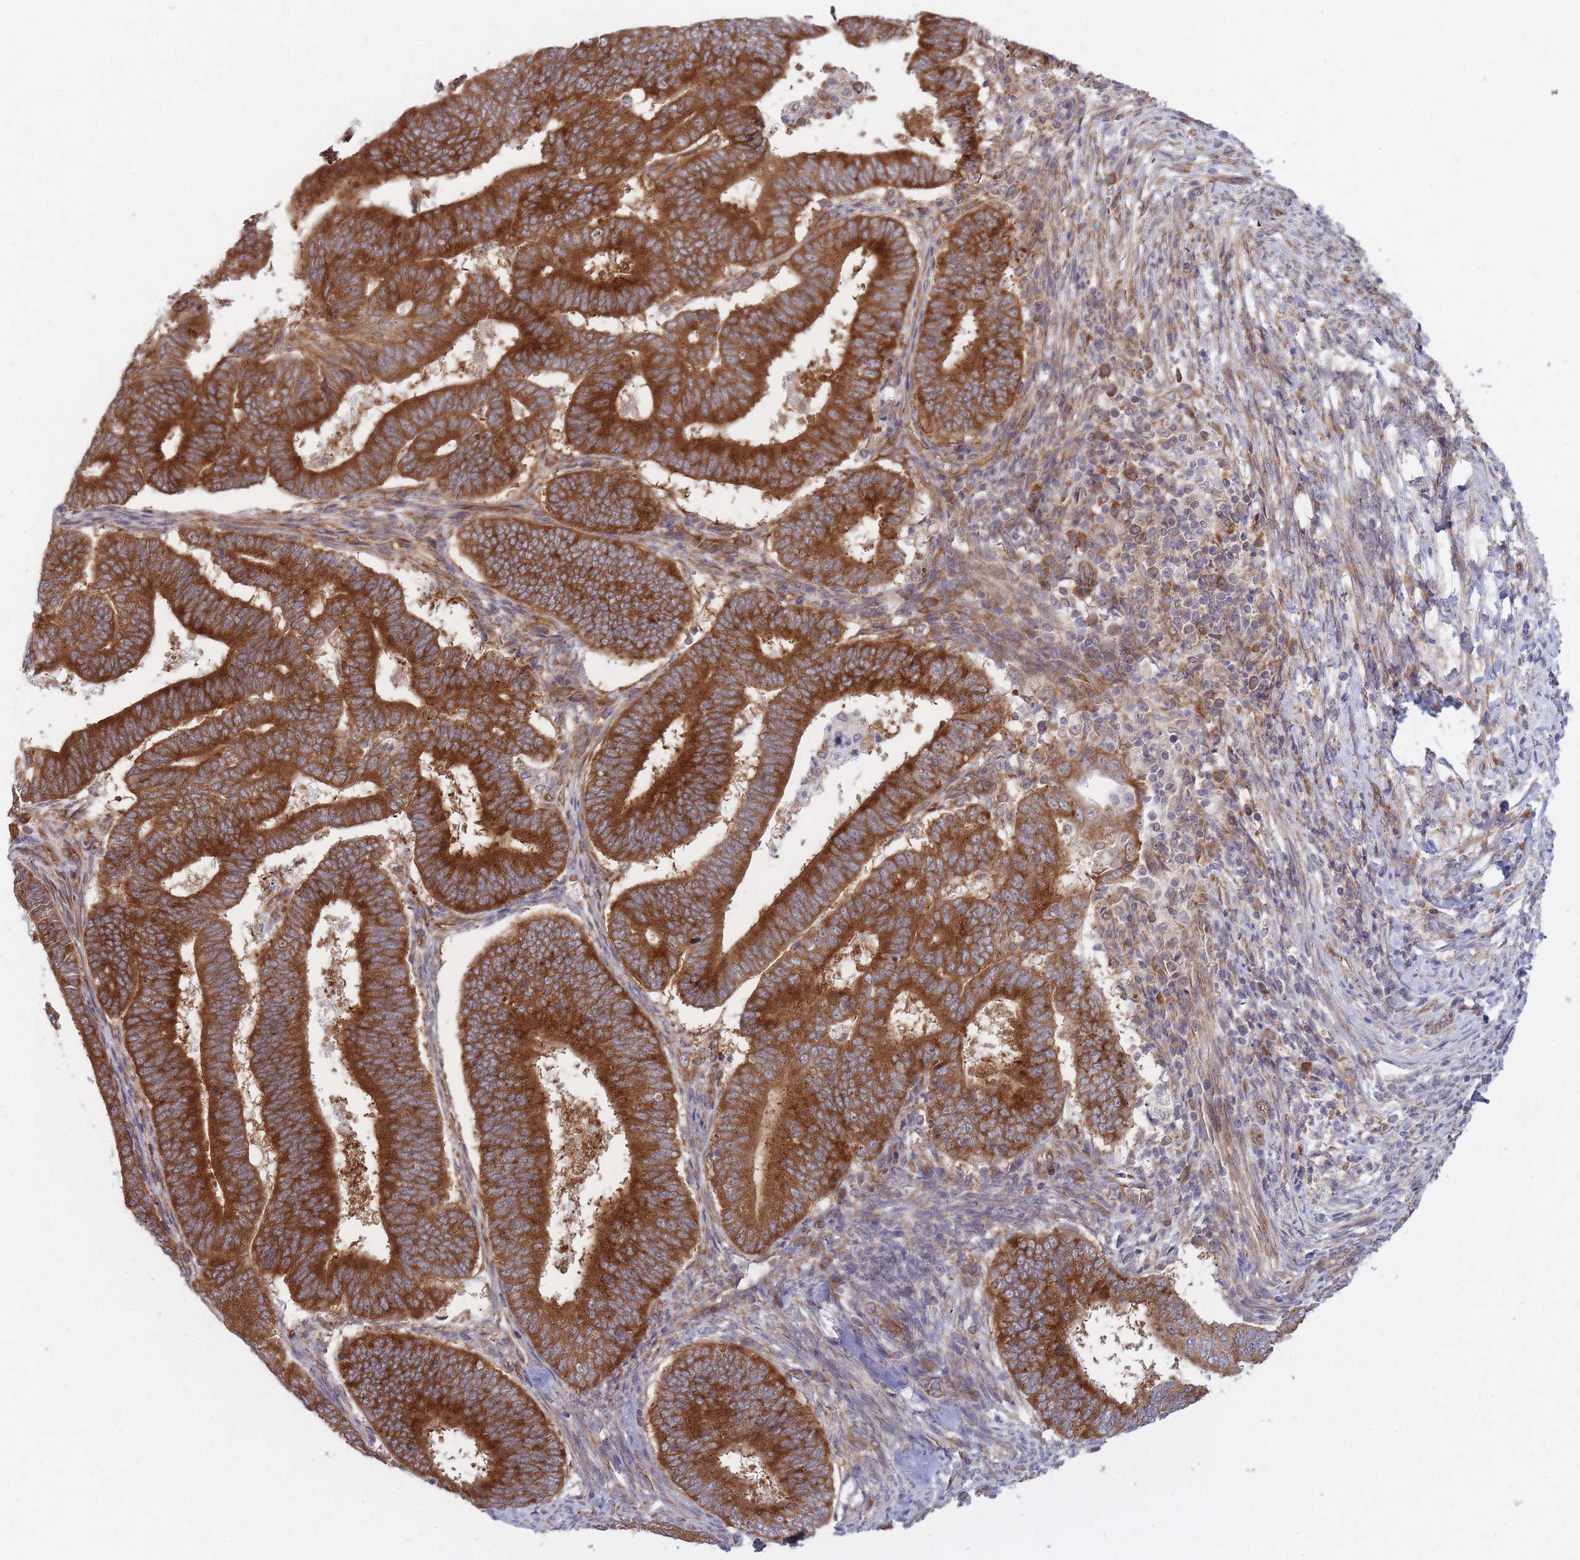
{"staining": {"intensity": "strong", "quantity": ">75%", "location": "cytoplasmic/membranous"}, "tissue": "endometrial cancer", "cell_type": "Tumor cells", "image_type": "cancer", "snomed": [{"axis": "morphology", "description": "Adenocarcinoma, NOS"}, {"axis": "topography", "description": "Endometrium"}], "caption": "Immunohistochemical staining of adenocarcinoma (endometrial) displays strong cytoplasmic/membranous protein positivity in about >75% of tumor cells.", "gene": "CCDC124", "patient": {"sex": "female", "age": 70}}